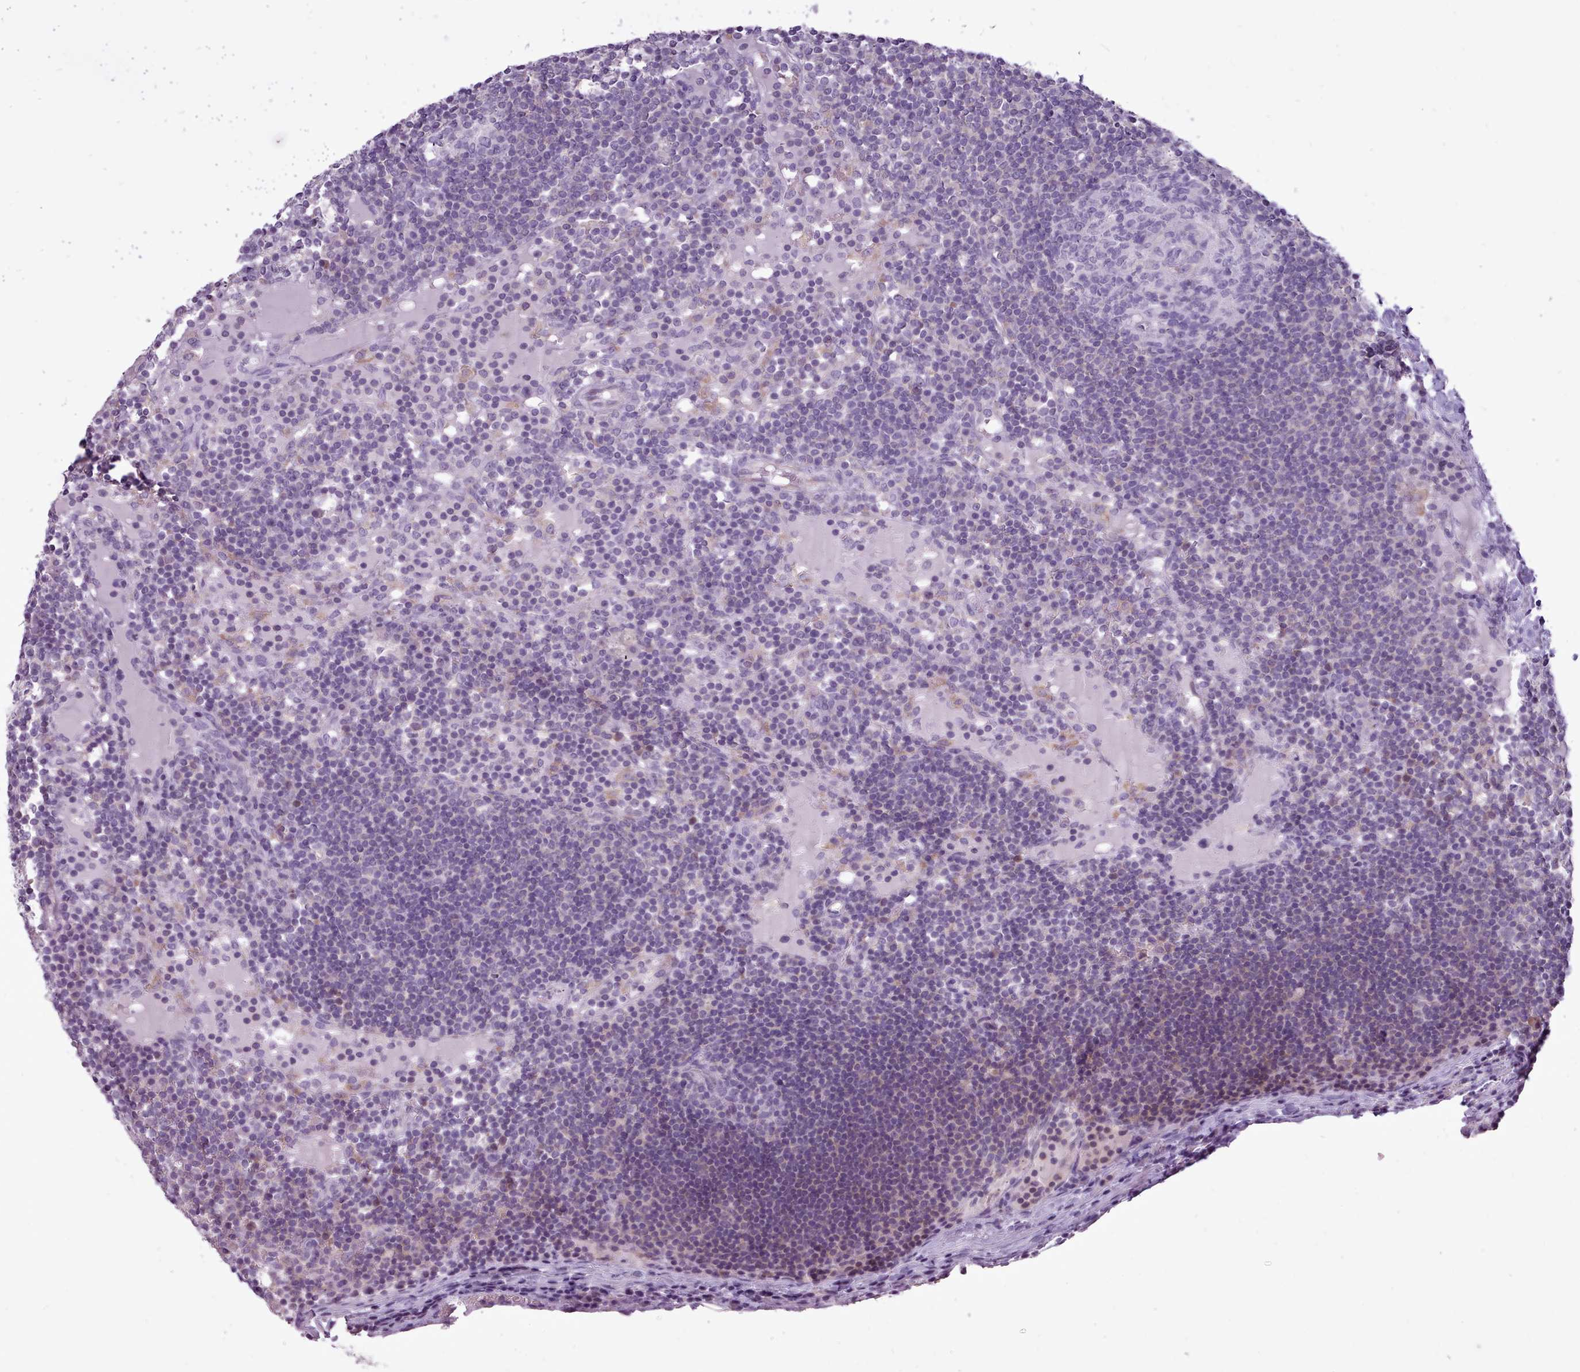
{"staining": {"intensity": "negative", "quantity": "none", "location": "none"}, "tissue": "lymph node", "cell_type": "Germinal center cells", "image_type": "normal", "snomed": [{"axis": "morphology", "description": "Normal tissue, NOS"}, {"axis": "topography", "description": "Lymph node"}], "caption": "Immunohistochemical staining of benign lymph node displays no significant staining in germinal center cells.", "gene": "BDKRB2", "patient": {"sex": "male", "age": 53}}